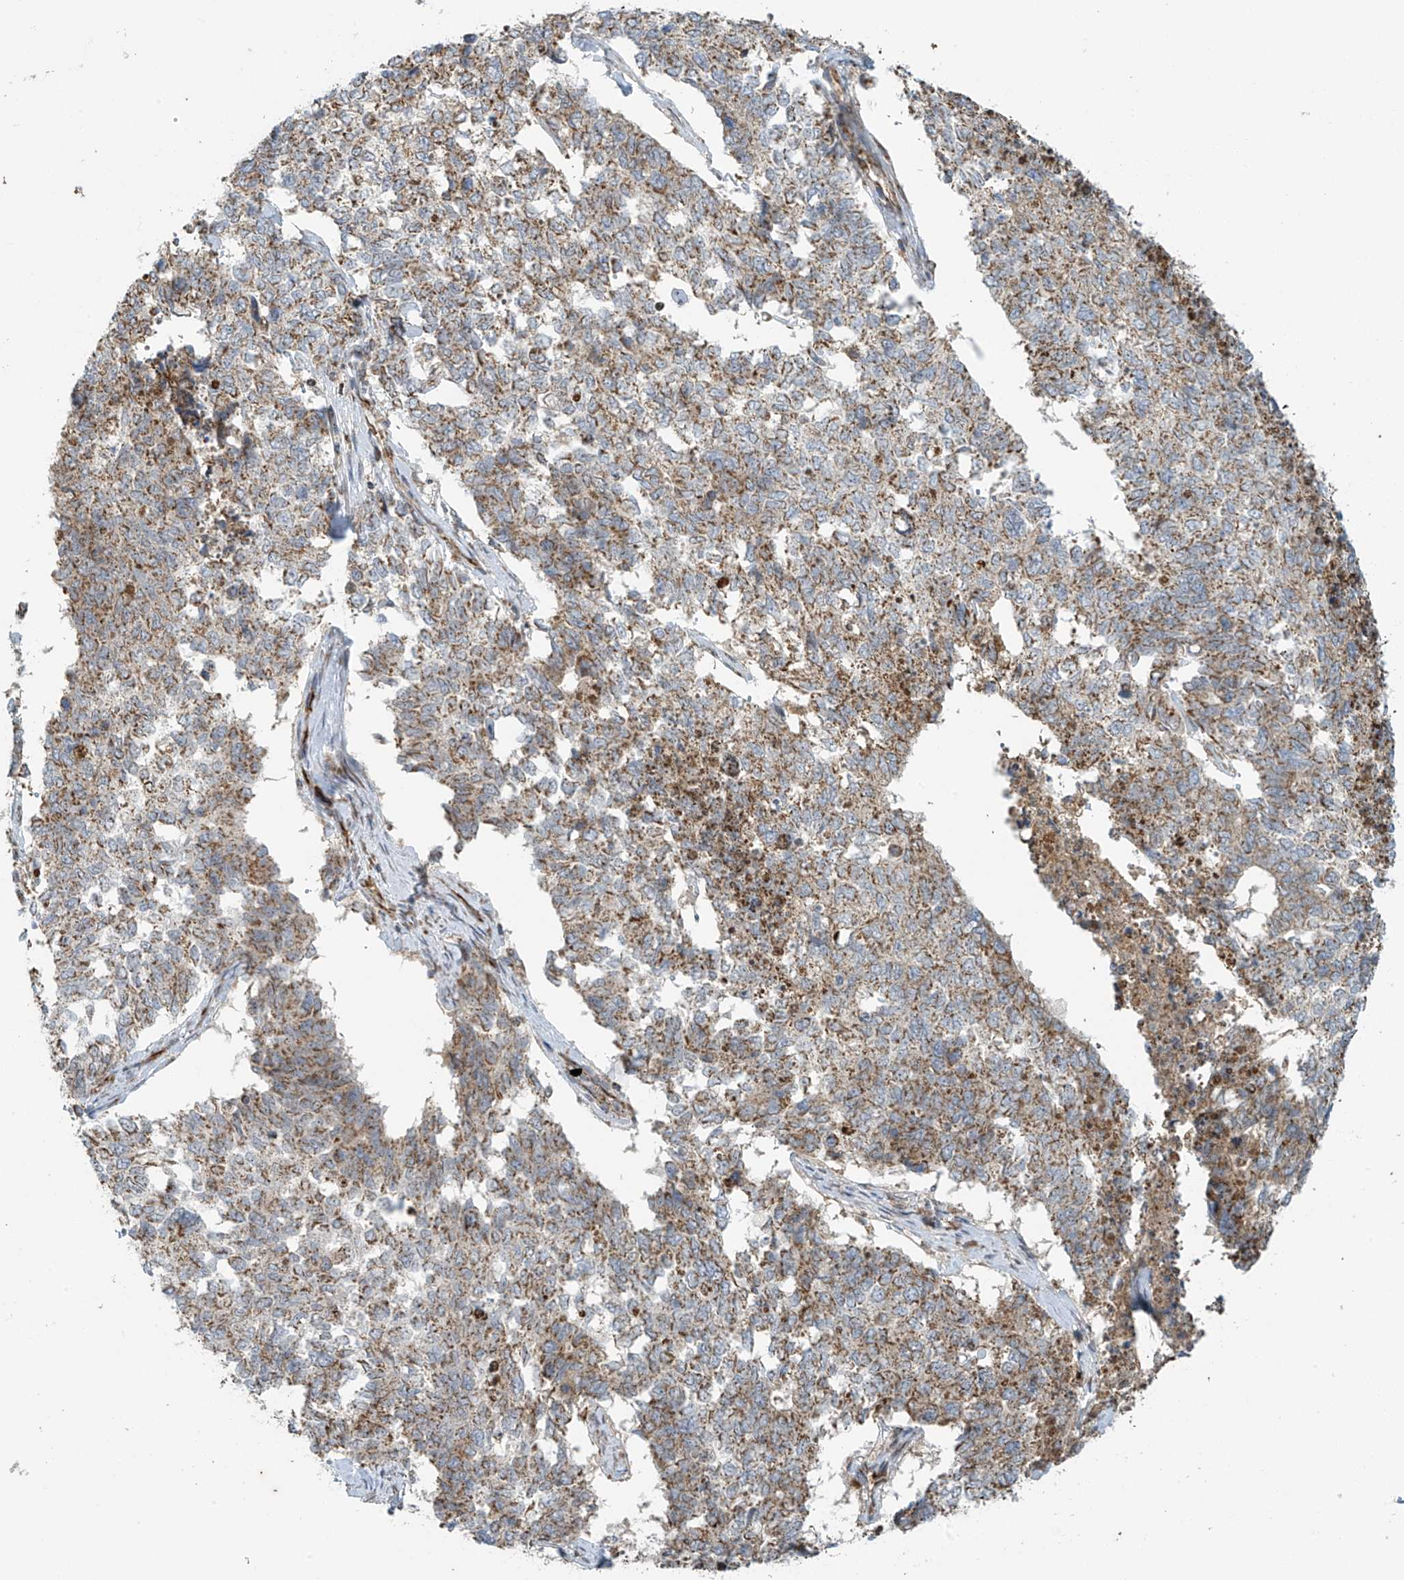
{"staining": {"intensity": "moderate", "quantity": "25%-75%", "location": "cytoplasmic/membranous"}, "tissue": "cervical cancer", "cell_type": "Tumor cells", "image_type": "cancer", "snomed": [{"axis": "morphology", "description": "Squamous cell carcinoma, NOS"}, {"axis": "topography", "description": "Cervix"}], "caption": "Squamous cell carcinoma (cervical) tissue reveals moderate cytoplasmic/membranous positivity in approximately 25%-75% of tumor cells", "gene": "METTL6", "patient": {"sex": "female", "age": 63}}